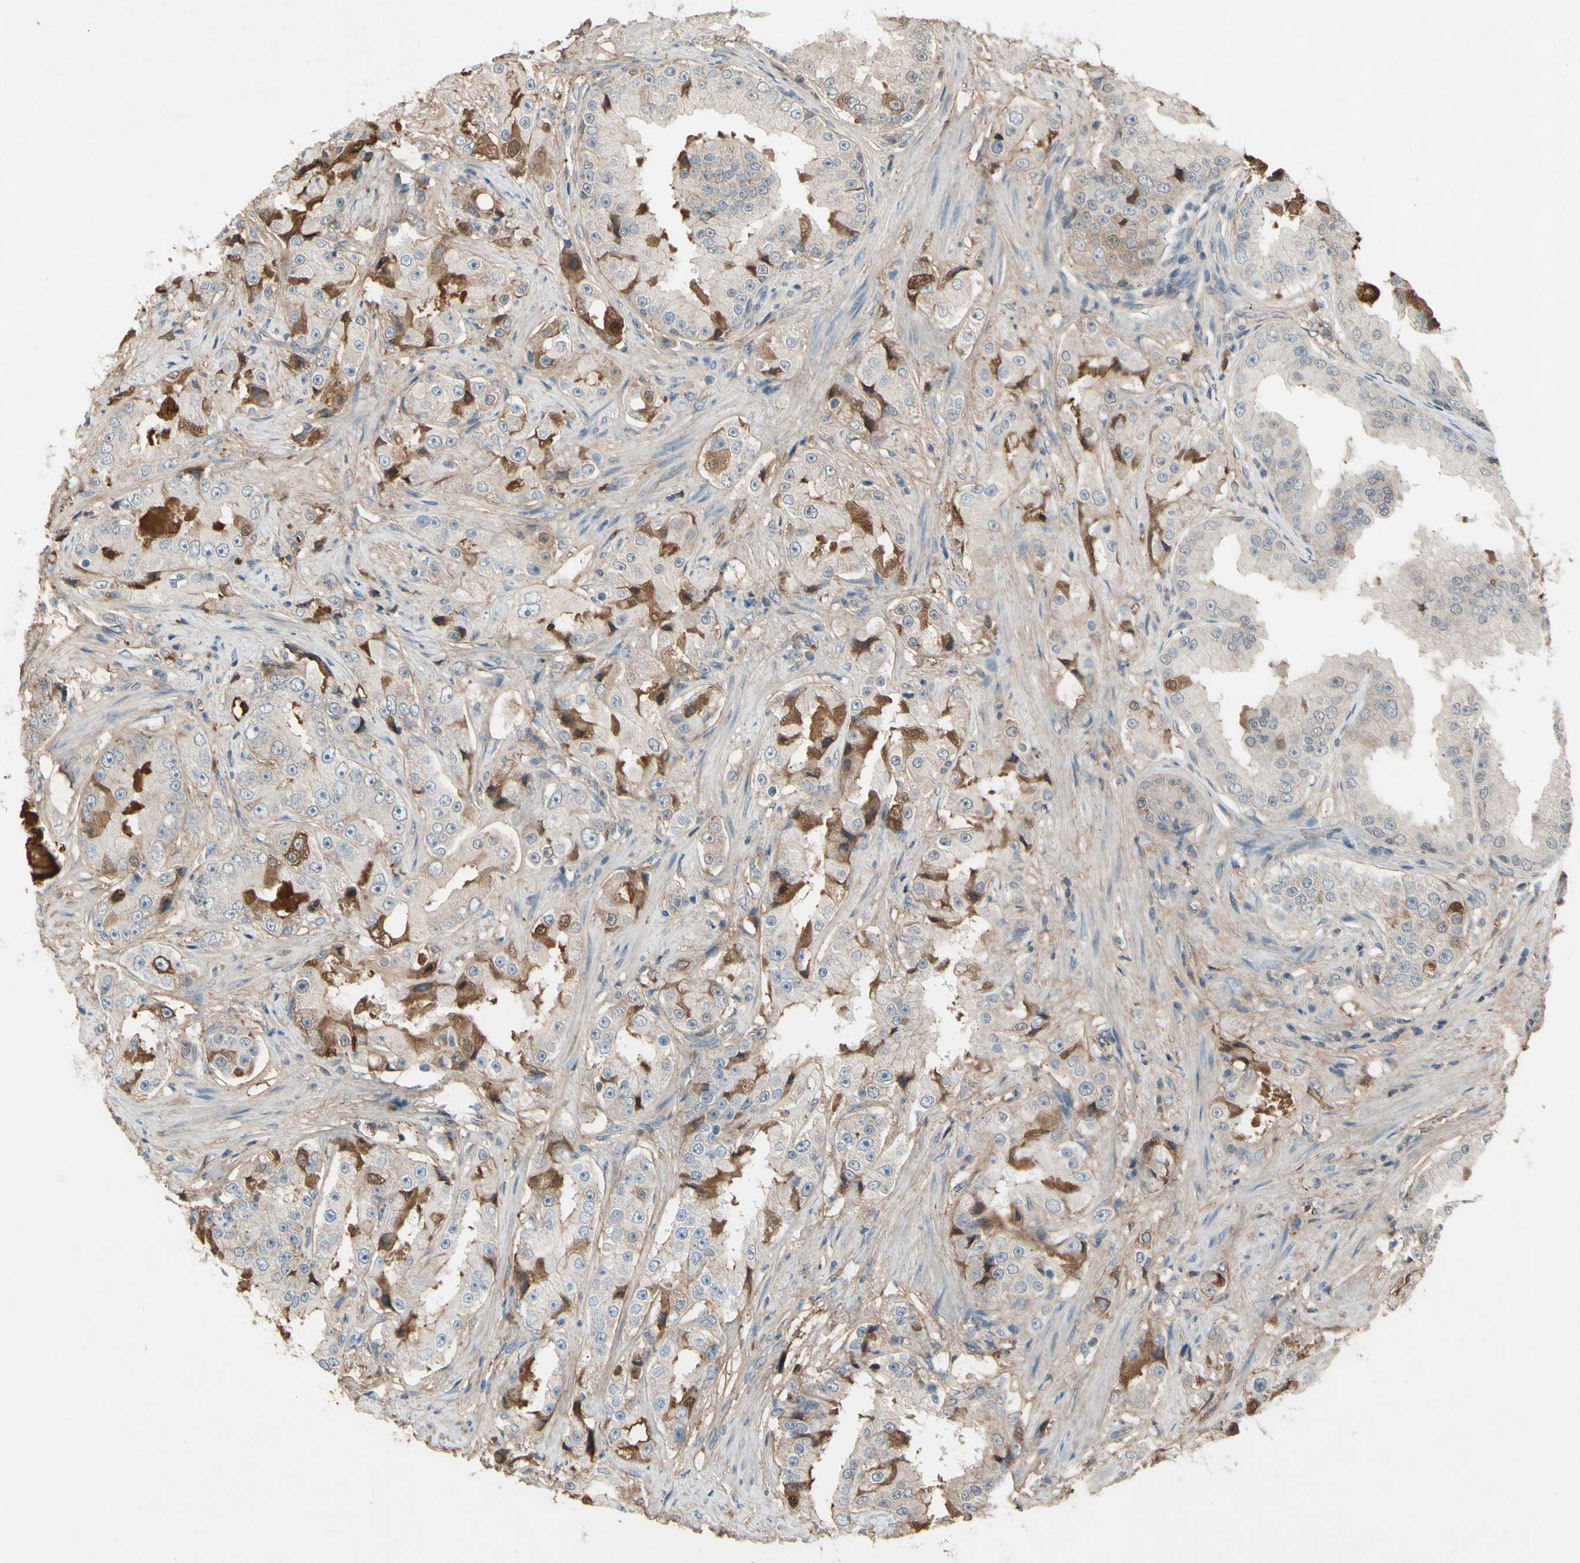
{"staining": {"intensity": "moderate", "quantity": "25%-75%", "location": "cytoplasmic/membranous"}, "tissue": "prostate cancer", "cell_type": "Tumor cells", "image_type": "cancer", "snomed": [{"axis": "morphology", "description": "Adenocarcinoma, High grade"}, {"axis": "topography", "description": "Prostate"}], "caption": "Human prostate cancer (adenocarcinoma (high-grade)) stained for a protein (brown) reveals moderate cytoplasmic/membranous positive staining in about 25%-75% of tumor cells.", "gene": "TIMP2", "patient": {"sex": "male", "age": 73}}